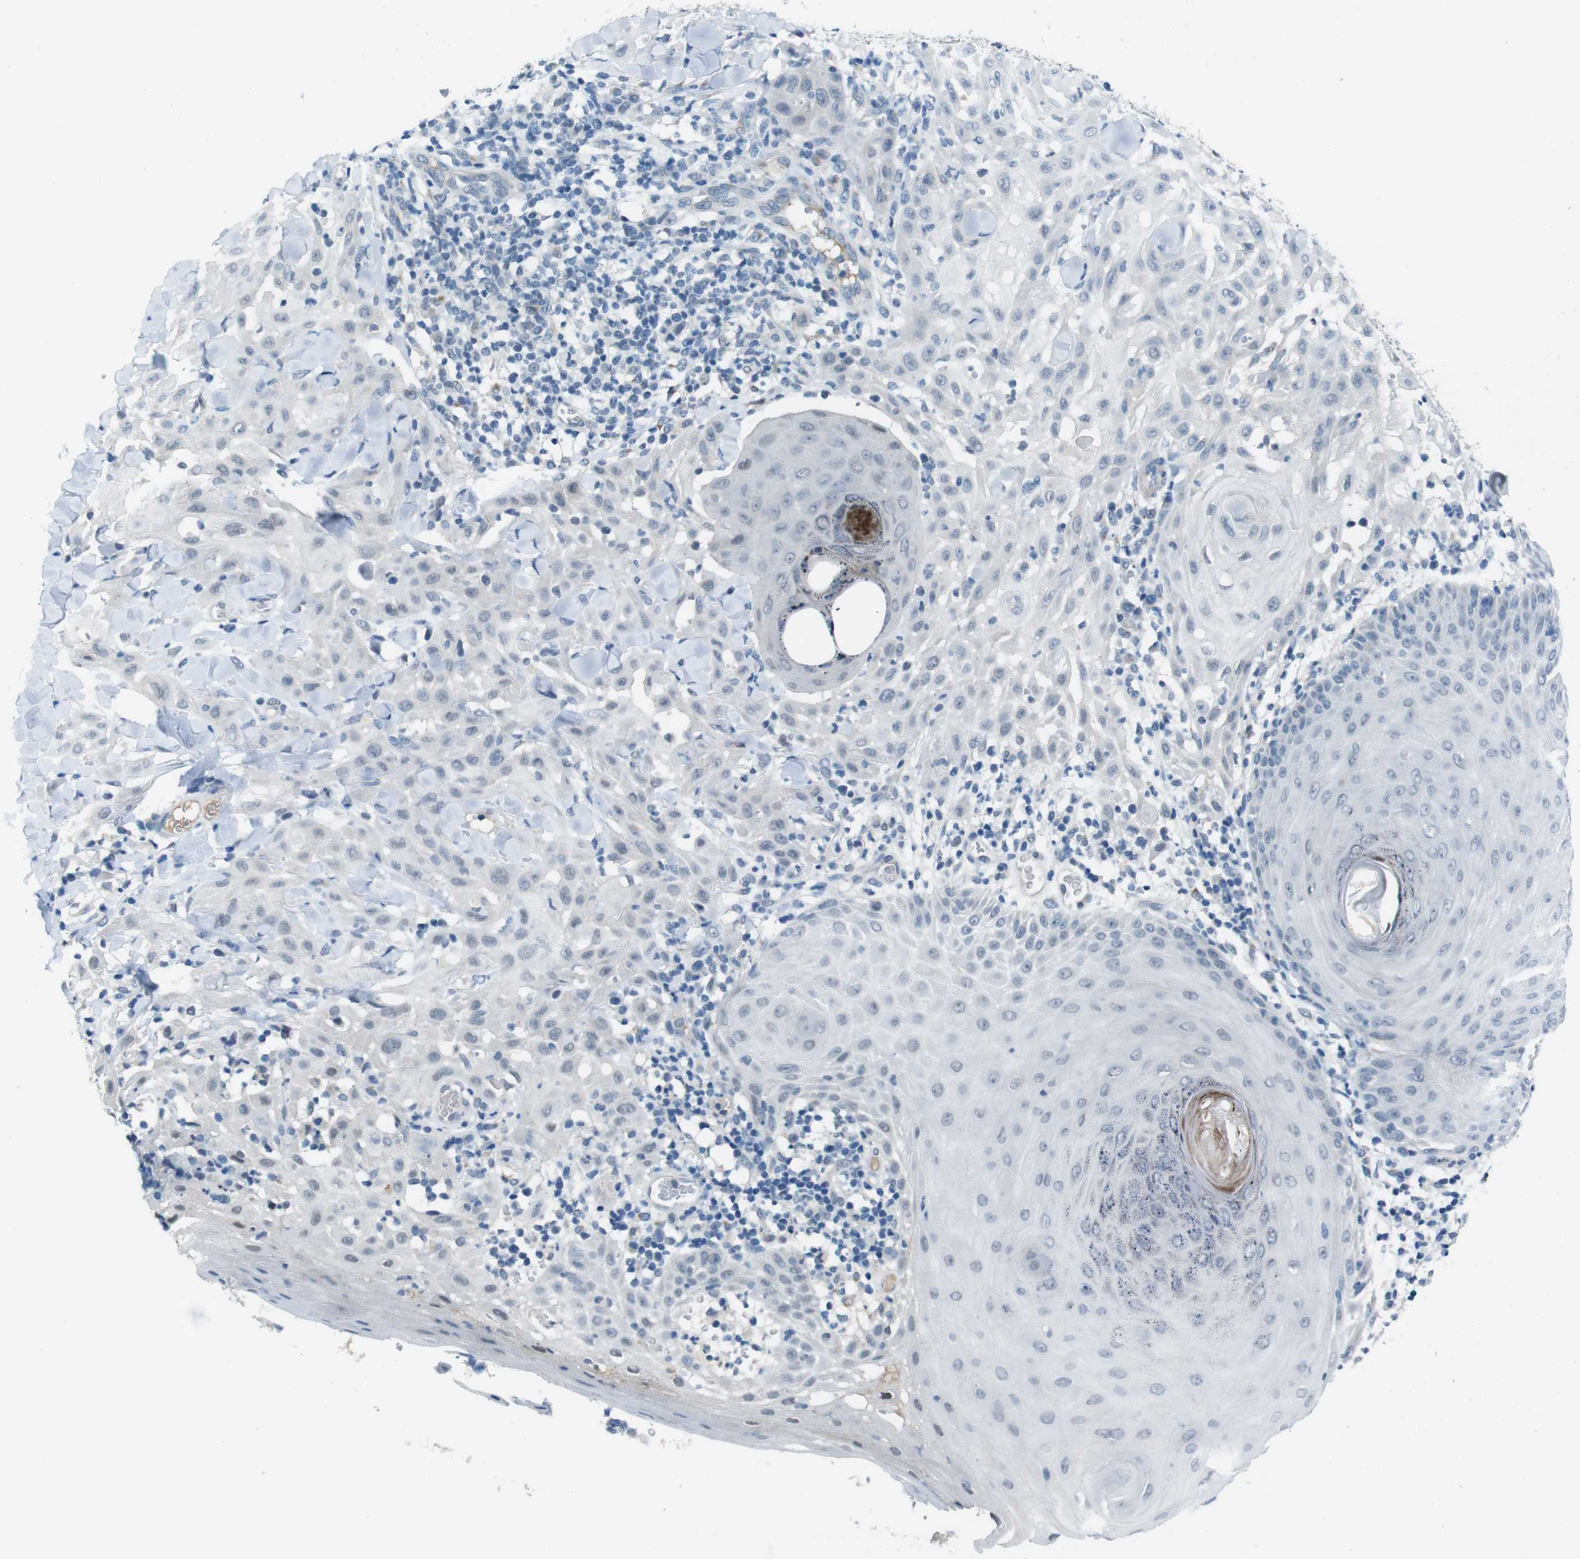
{"staining": {"intensity": "negative", "quantity": "none", "location": "none"}, "tissue": "skin cancer", "cell_type": "Tumor cells", "image_type": "cancer", "snomed": [{"axis": "morphology", "description": "Squamous cell carcinoma, NOS"}, {"axis": "topography", "description": "Skin"}], "caption": "Histopathology image shows no protein positivity in tumor cells of squamous cell carcinoma (skin) tissue.", "gene": "CDHR2", "patient": {"sex": "male", "age": 24}}